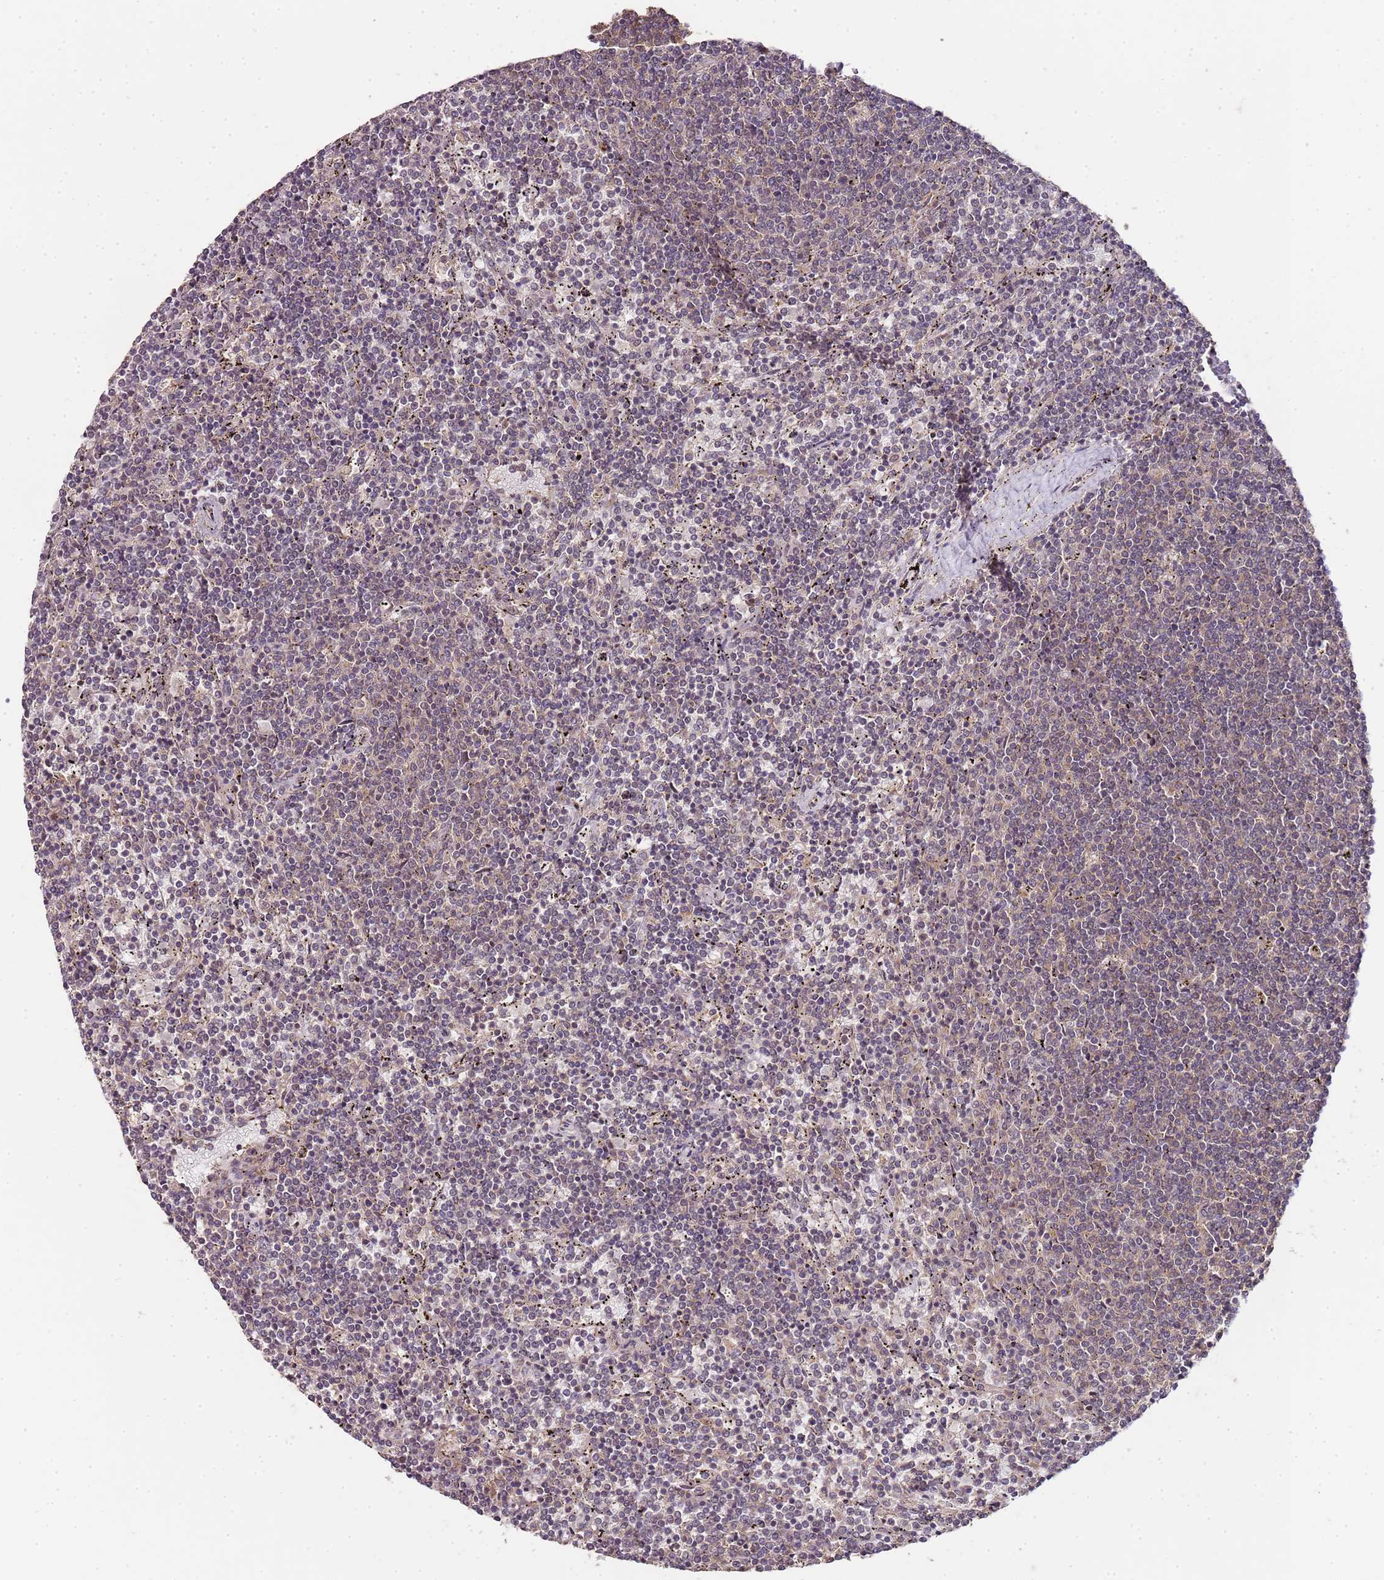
{"staining": {"intensity": "negative", "quantity": "none", "location": "none"}, "tissue": "lymphoma", "cell_type": "Tumor cells", "image_type": "cancer", "snomed": [{"axis": "morphology", "description": "Malignant lymphoma, non-Hodgkin's type, Low grade"}, {"axis": "topography", "description": "Spleen"}], "caption": "Image shows no significant protein staining in tumor cells of lymphoma. (DAB immunohistochemistry visualized using brightfield microscopy, high magnification).", "gene": "LIN37", "patient": {"sex": "female", "age": 50}}